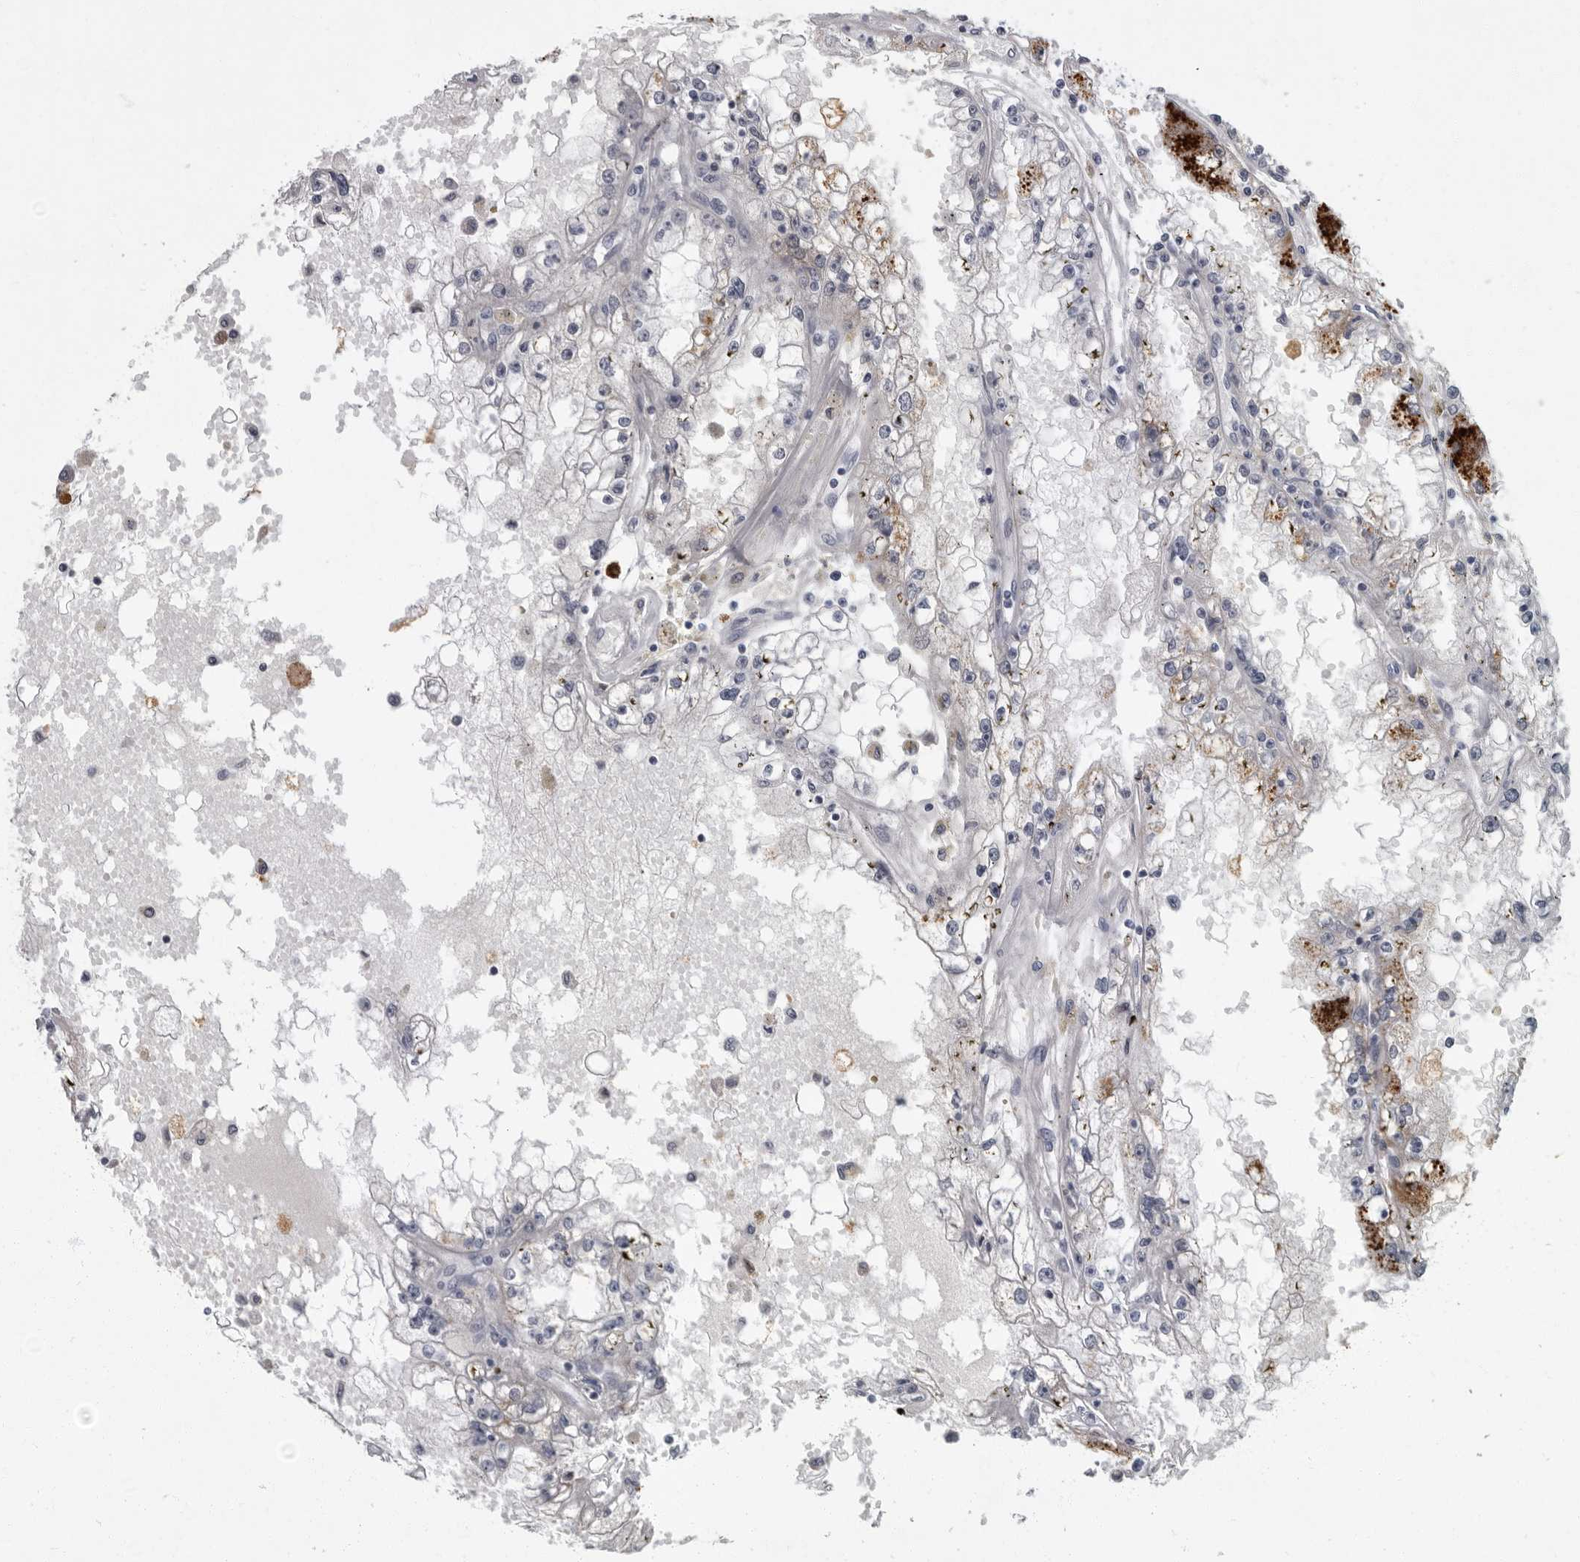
{"staining": {"intensity": "negative", "quantity": "none", "location": "none"}, "tissue": "renal cancer", "cell_type": "Tumor cells", "image_type": "cancer", "snomed": [{"axis": "morphology", "description": "Adenocarcinoma, NOS"}, {"axis": "topography", "description": "Kidney"}], "caption": "A high-resolution image shows immunohistochemistry staining of adenocarcinoma (renal), which displays no significant staining in tumor cells.", "gene": "SLC25A39", "patient": {"sex": "male", "age": 56}}